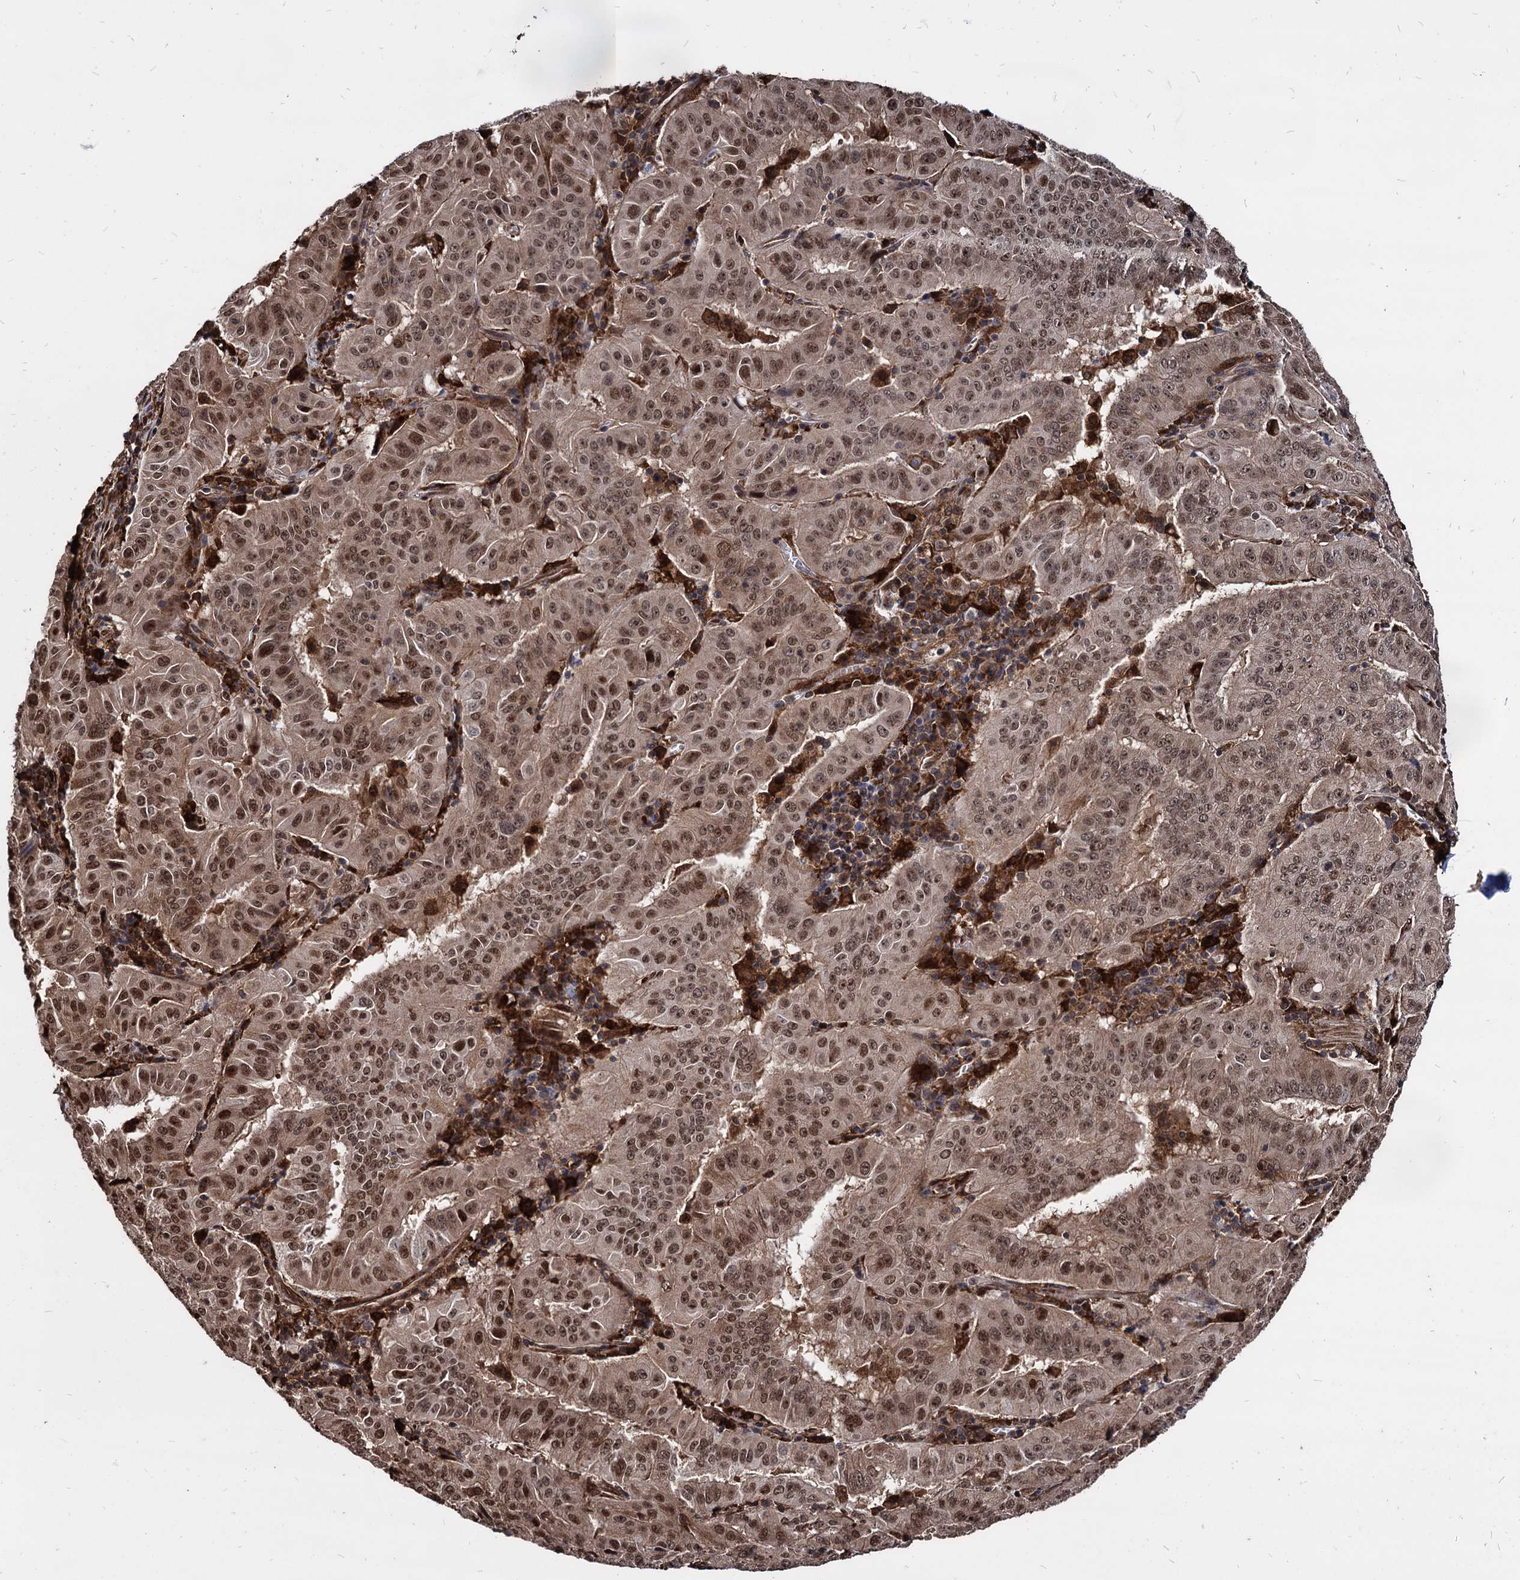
{"staining": {"intensity": "moderate", "quantity": ">75%", "location": "cytoplasmic/membranous,nuclear"}, "tissue": "pancreatic cancer", "cell_type": "Tumor cells", "image_type": "cancer", "snomed": [{"axis": "morphology", "description": "Adenocarcinoma, NOS"}, {"axis": "topography", "description": "Pancreas"}], "caption": "IHC of human pancreatic cancer exhibits medium levels of moderate cytoplasmic/membranous and nuclear positivity in about >75% of tumor cells. The protein of interest is stained brown, and the nuclei are stained in blue (DAB (3,3'-diaminobenzidine) IHC with brightfield microscopy, high magnification).", "gene": "ANKRD12", "patient": {"sex": "male", "age": 63}}